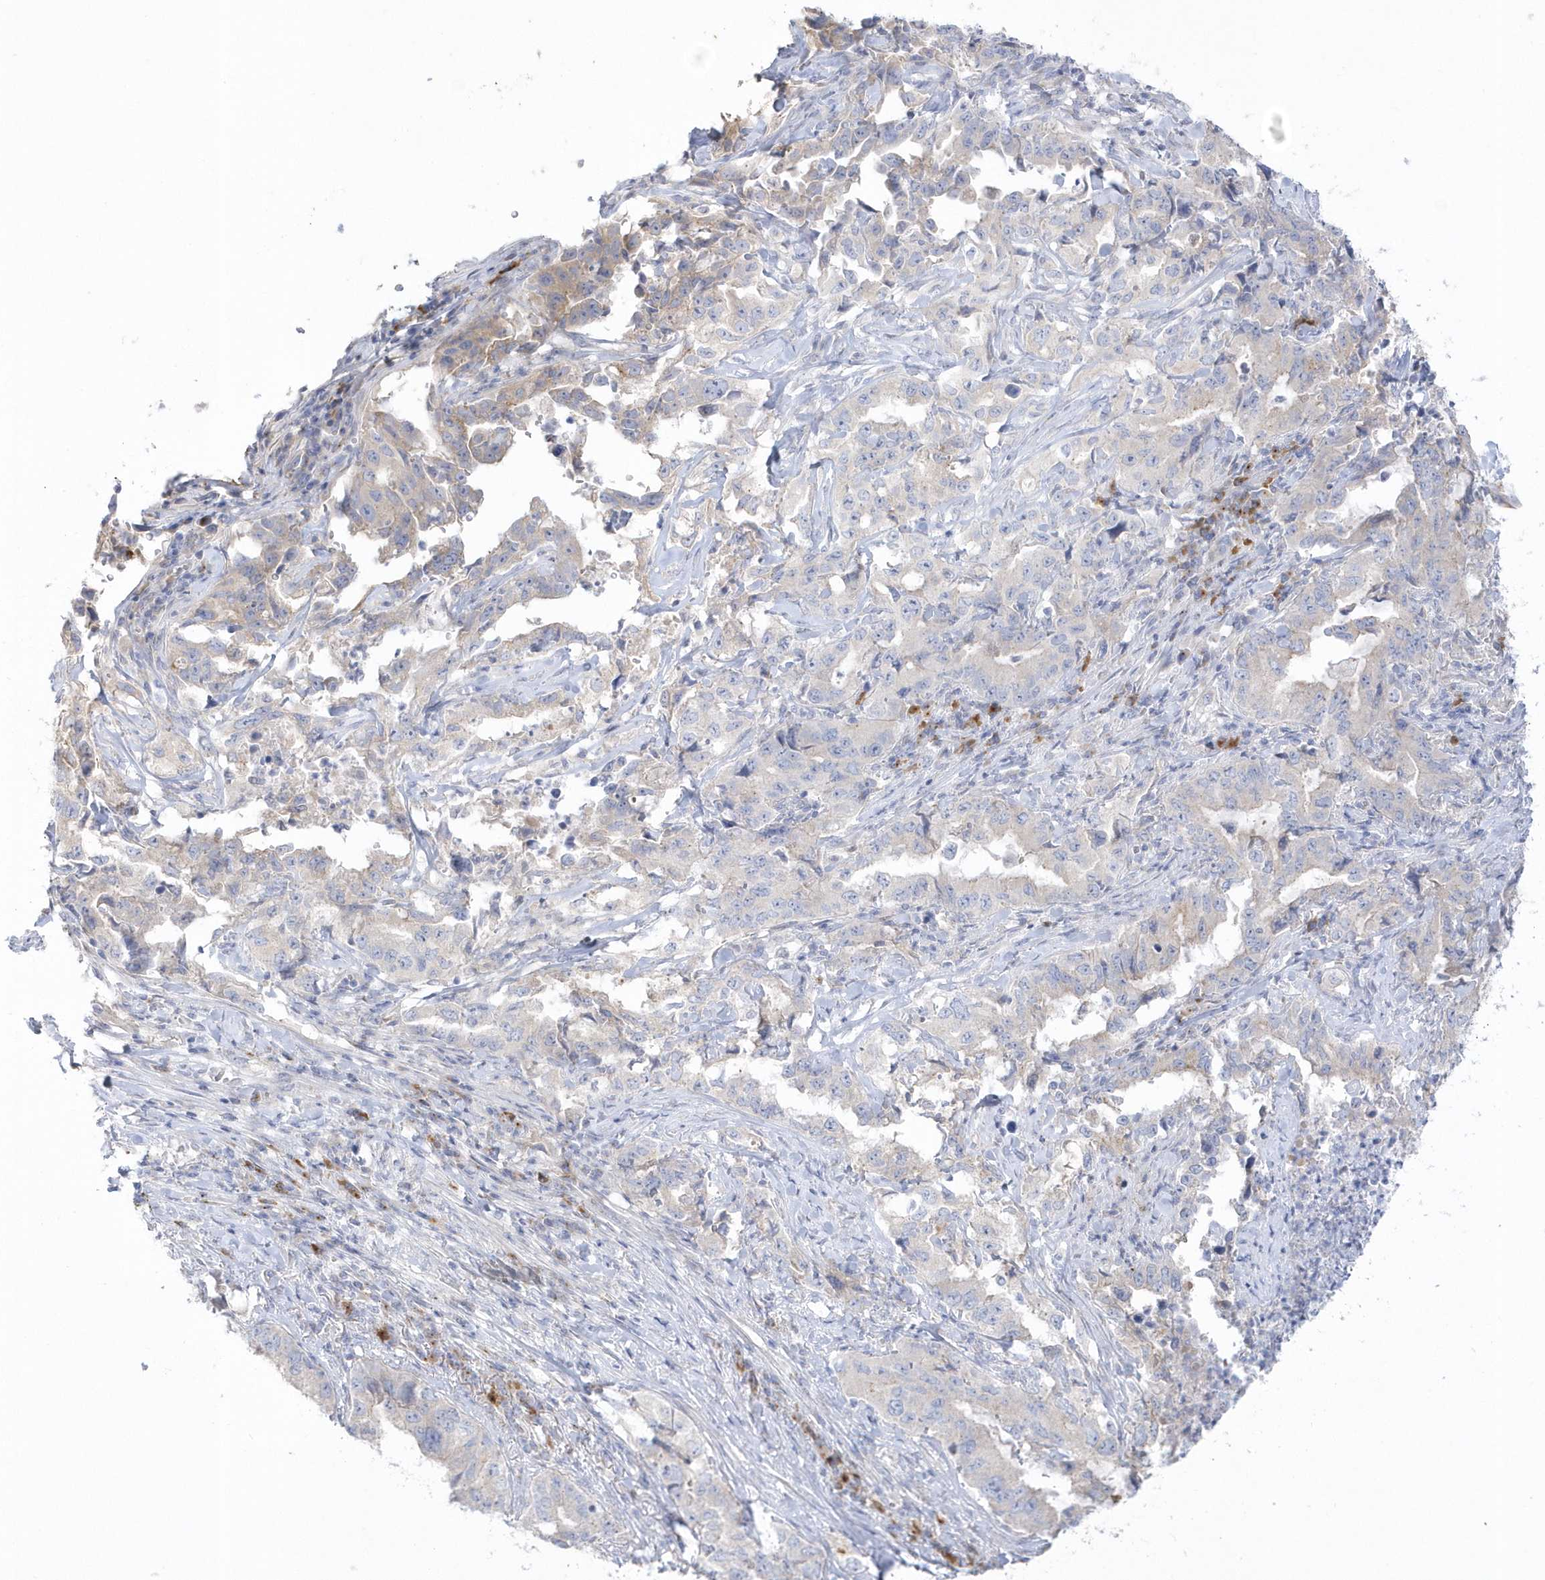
{"staining": {"intensity": "negative", "quantity": "none", "location": "none"}, "tissue": "lung cancer", "cell_type": "Tumor cells", "image_type": "cancer", "snomed": [{"axis": "morphology", "description": "Adenocarcinoma, NOS"}, {"axis": "topography", "description": "Lung"}], "caption": "A high-resolution photomicrograph shows immunohistochemistry staining of lung cancer (adenocarcinoma), which shows no significant expression in tumor cells.", "gene": "SEMA3D", "patient": {"sex": "female", "age": 51}}